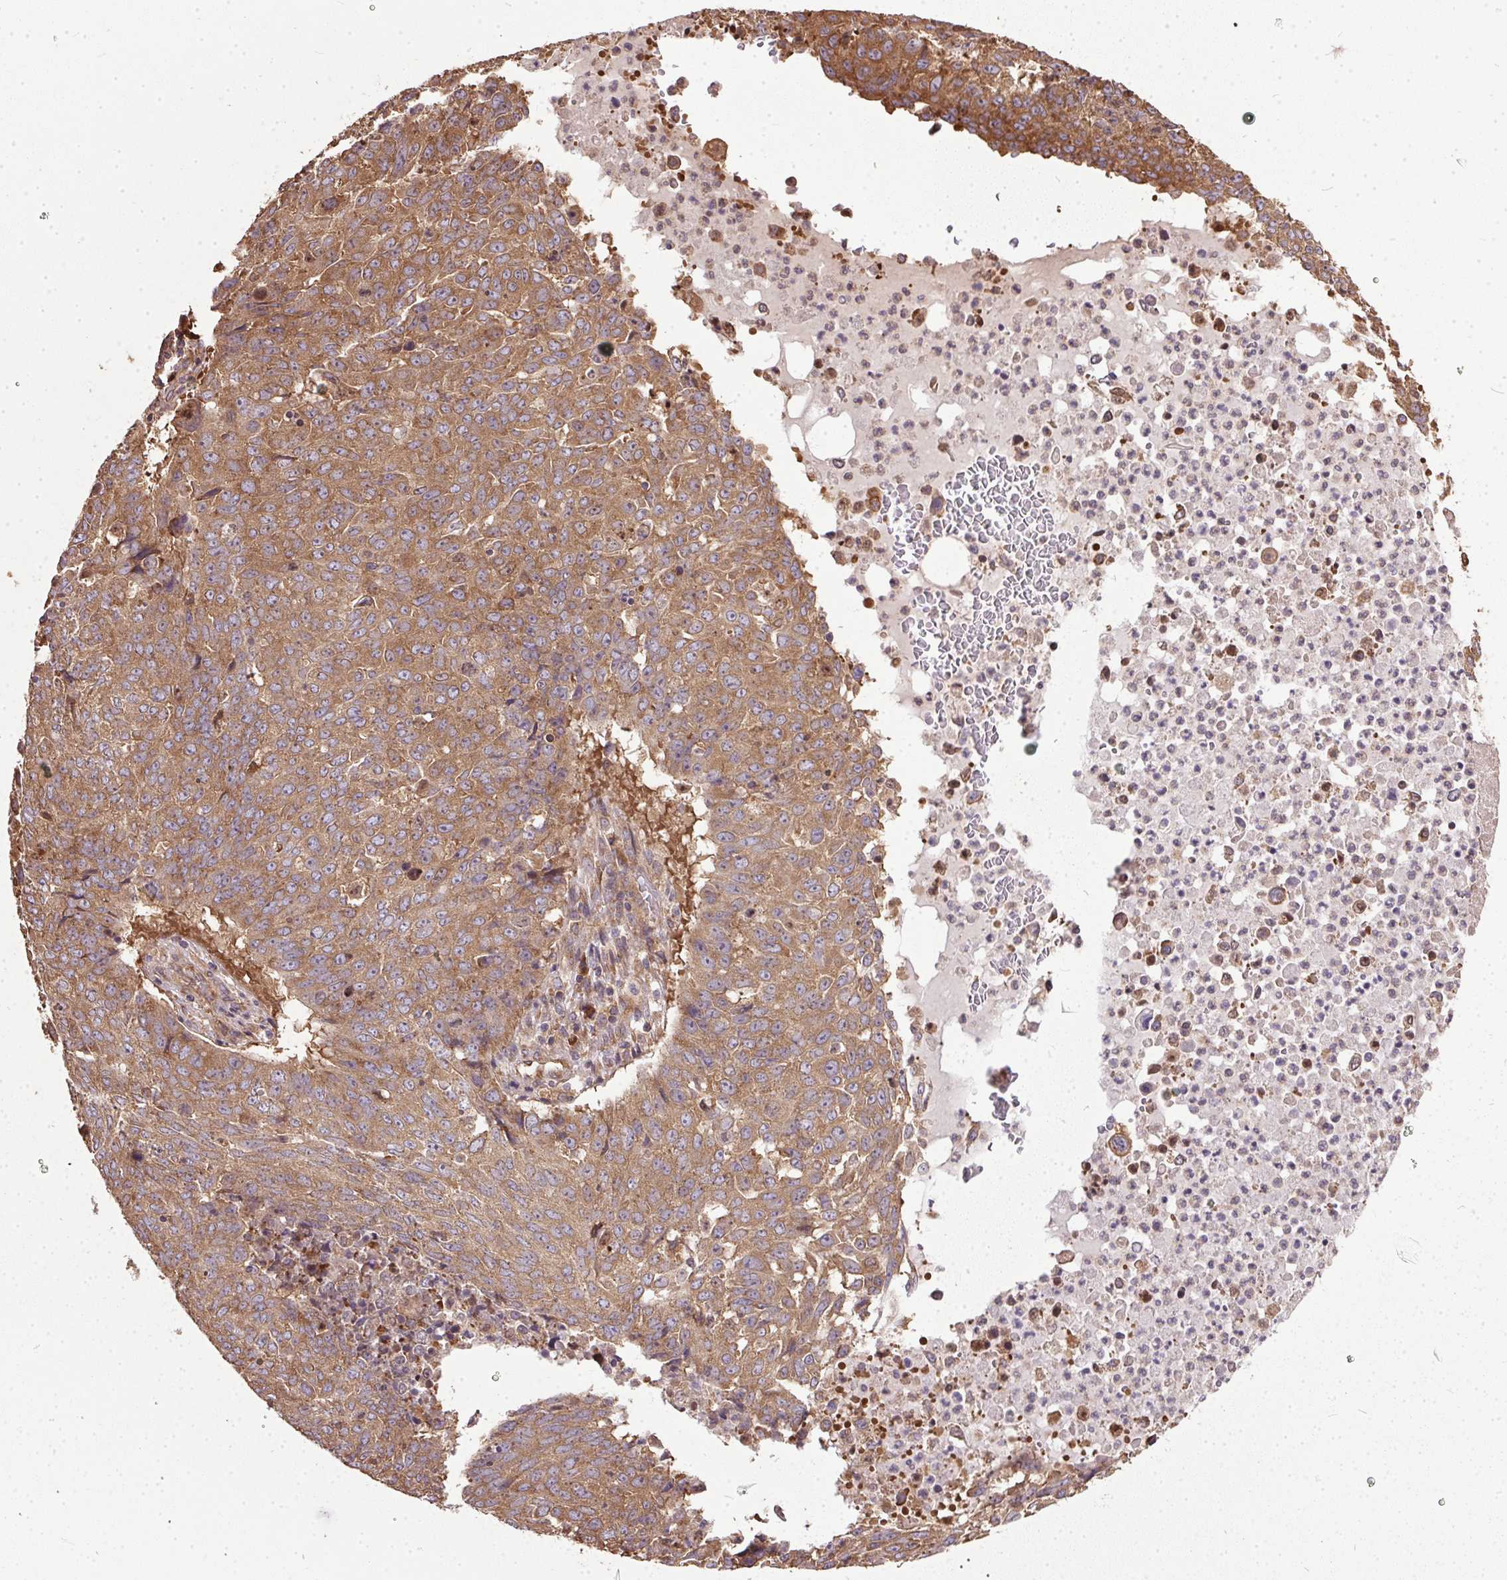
{"staining": {"intensity": "moderate", "quantity": ">75%", "location": "cytoplasmic/membranous"}, "tissue": "lung cancer", "cell_type": "Tumor cells", "image_type": "cancer", "snomed": [{"axis": "morphology", "description": "Normal tissue, NOS"}, {"axis": "morphology", "description": "Squamous cell carcinoma, NOS"}, {"axis": "topography", "description": "Bronchus"}, {"axis": "topography", "description": "Lung"}], "caption": "Protein analysis of lung cancer tissue exhibits moderate cytoplasmic/membranous expression in approximately >75% of tumor cells.", "gene": "EIF2S1", "patient": {"sex": "male", "age": 64}}